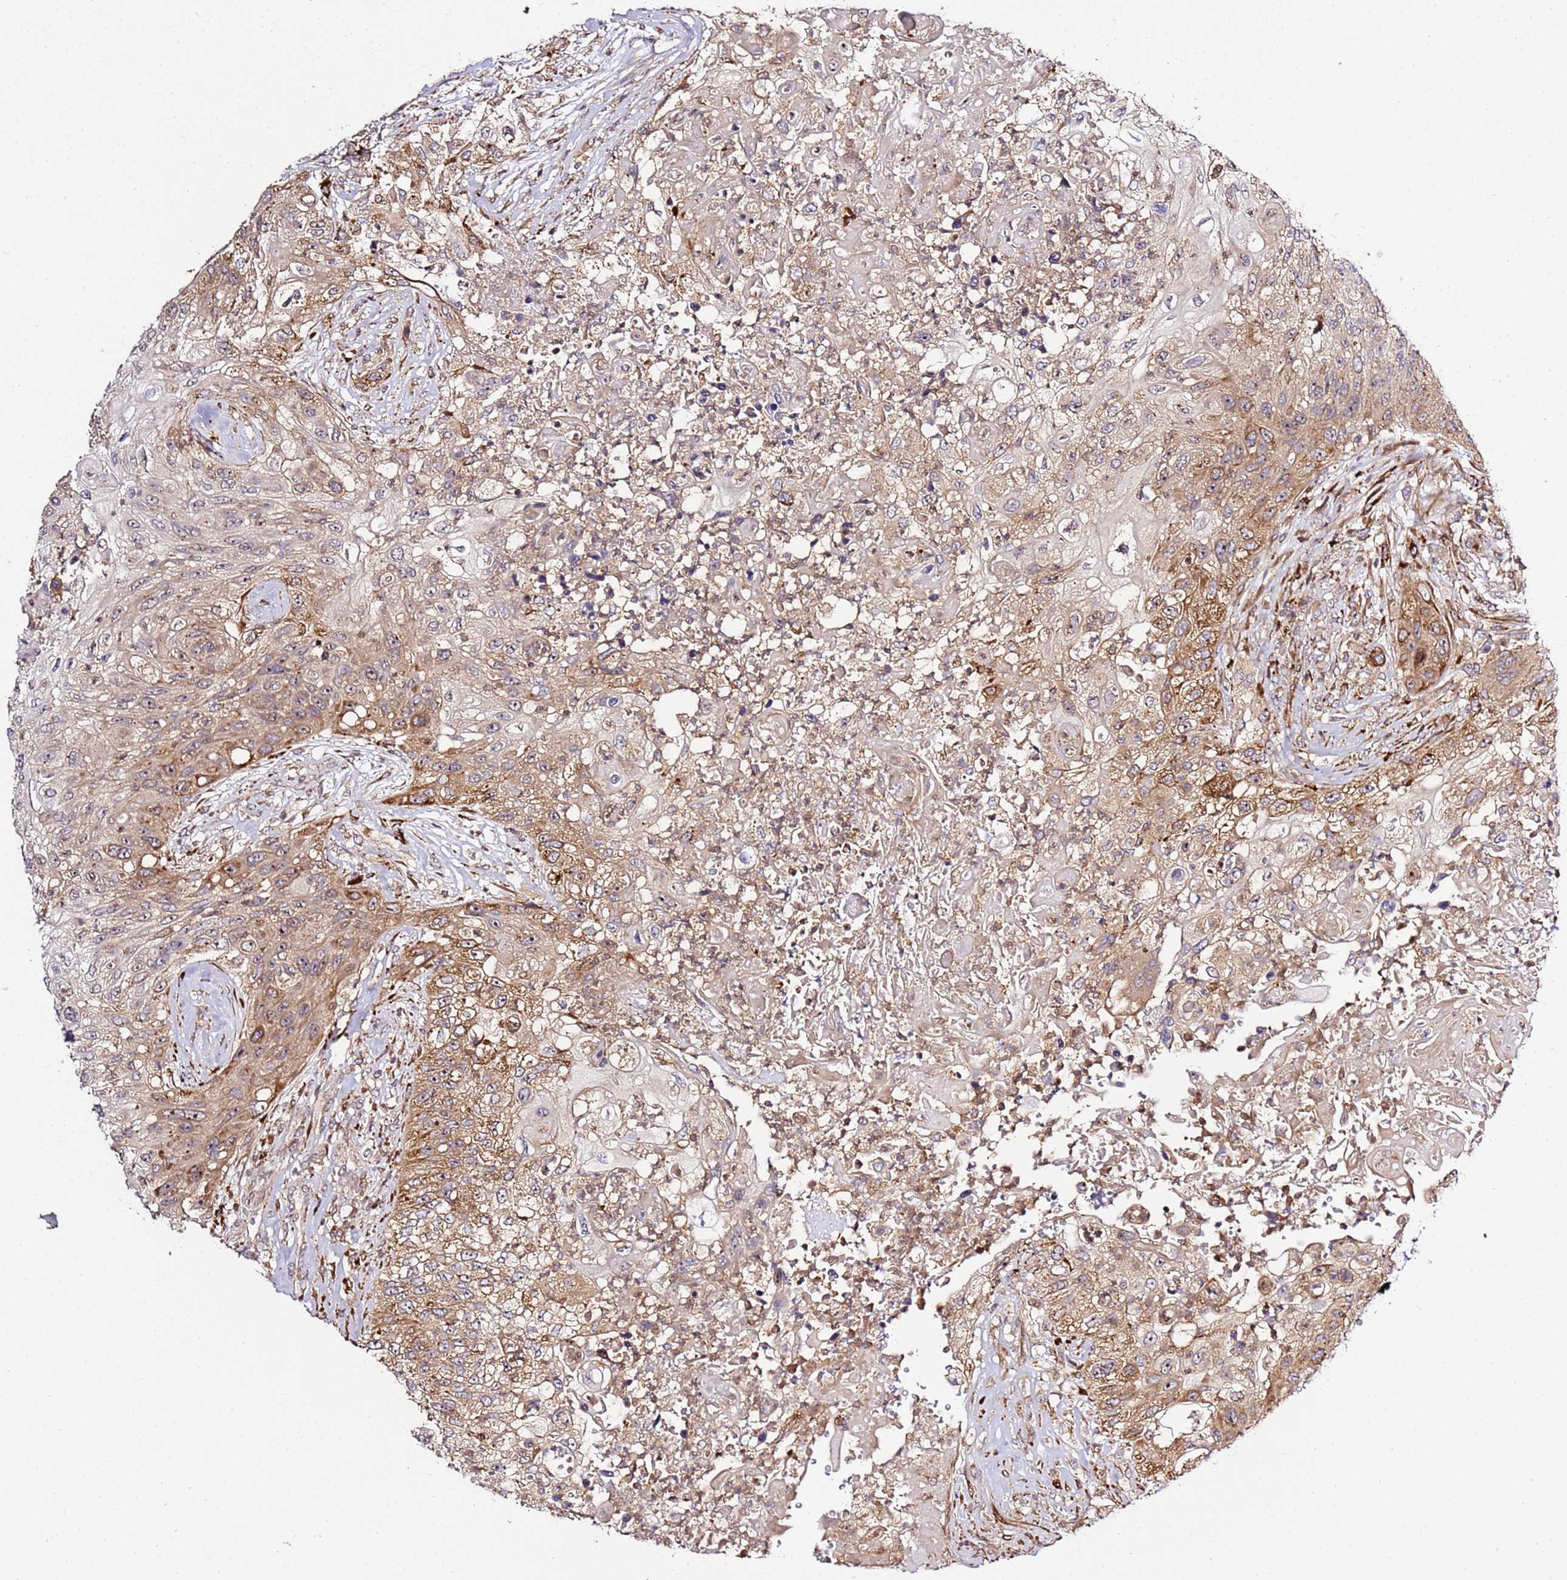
{"staining": {"intensity": "moderate", "quantity": ">75%", "location": "cytoplasmic/membranous,nuclear"}, "tissue": "urothelial cancer", "cell_type": "Tumor cells", "image_type": "cancer", "snomed": [{"axis": "morphology", "description": "Urothelial carcinoma, High grade"}, {"axis": "topography", "description": "Urinary bladder"}], "caption": "Urothelial cancer stained with immunohistochemistry (IHC) reveals moderate cytoplasmic/membranous and nuclear expression in approximately >75% of tumor cells. (DAB (3,3'-diaminobenzidine) = brown stain, brightfield microscopy at high magnification).", "gene": "PVRIG", "patient": {"sex": "female", "age": 60}}